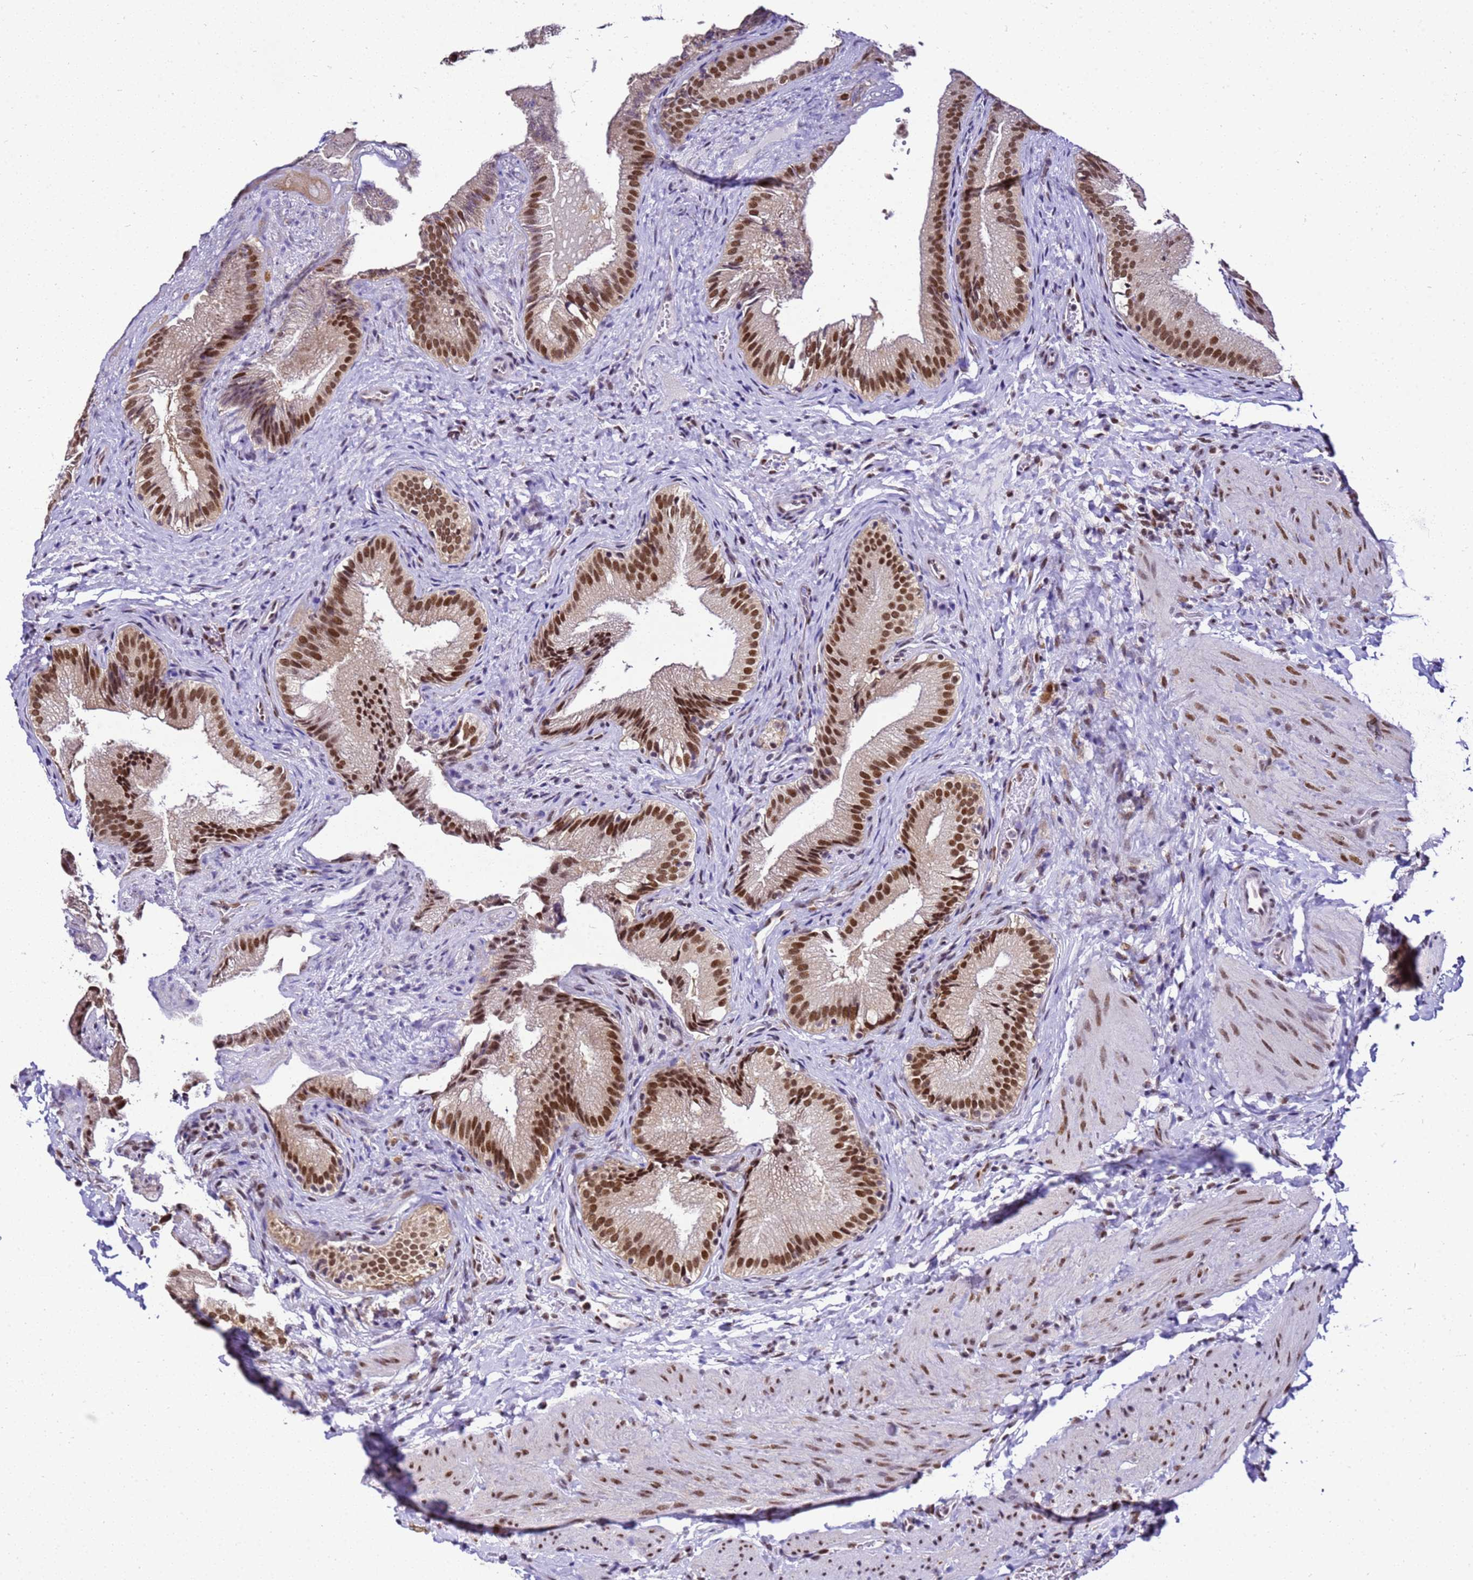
{"staining": {"intensity": "strong", "quantity": ">75%", "location": "nuclear"}, "tissue": "gallbladder", "cell_type": "Glandular cells", "image_type": "normal", "snomed": [{"axis": "morphology", "description": "Normal tissue, NOS"}, {"axis": "topography", "description": "Gallbladder"}], "caption": "This photomicrograph reveals benign gallbladder stained with immunohistochemistry to label a protein in brown. The nuclear of glandular cells show strong positivity for the protein. Nuclei are counter-stained blue.", "gene": "SMN1", "patient": {"sex": "female", "age": 30}}